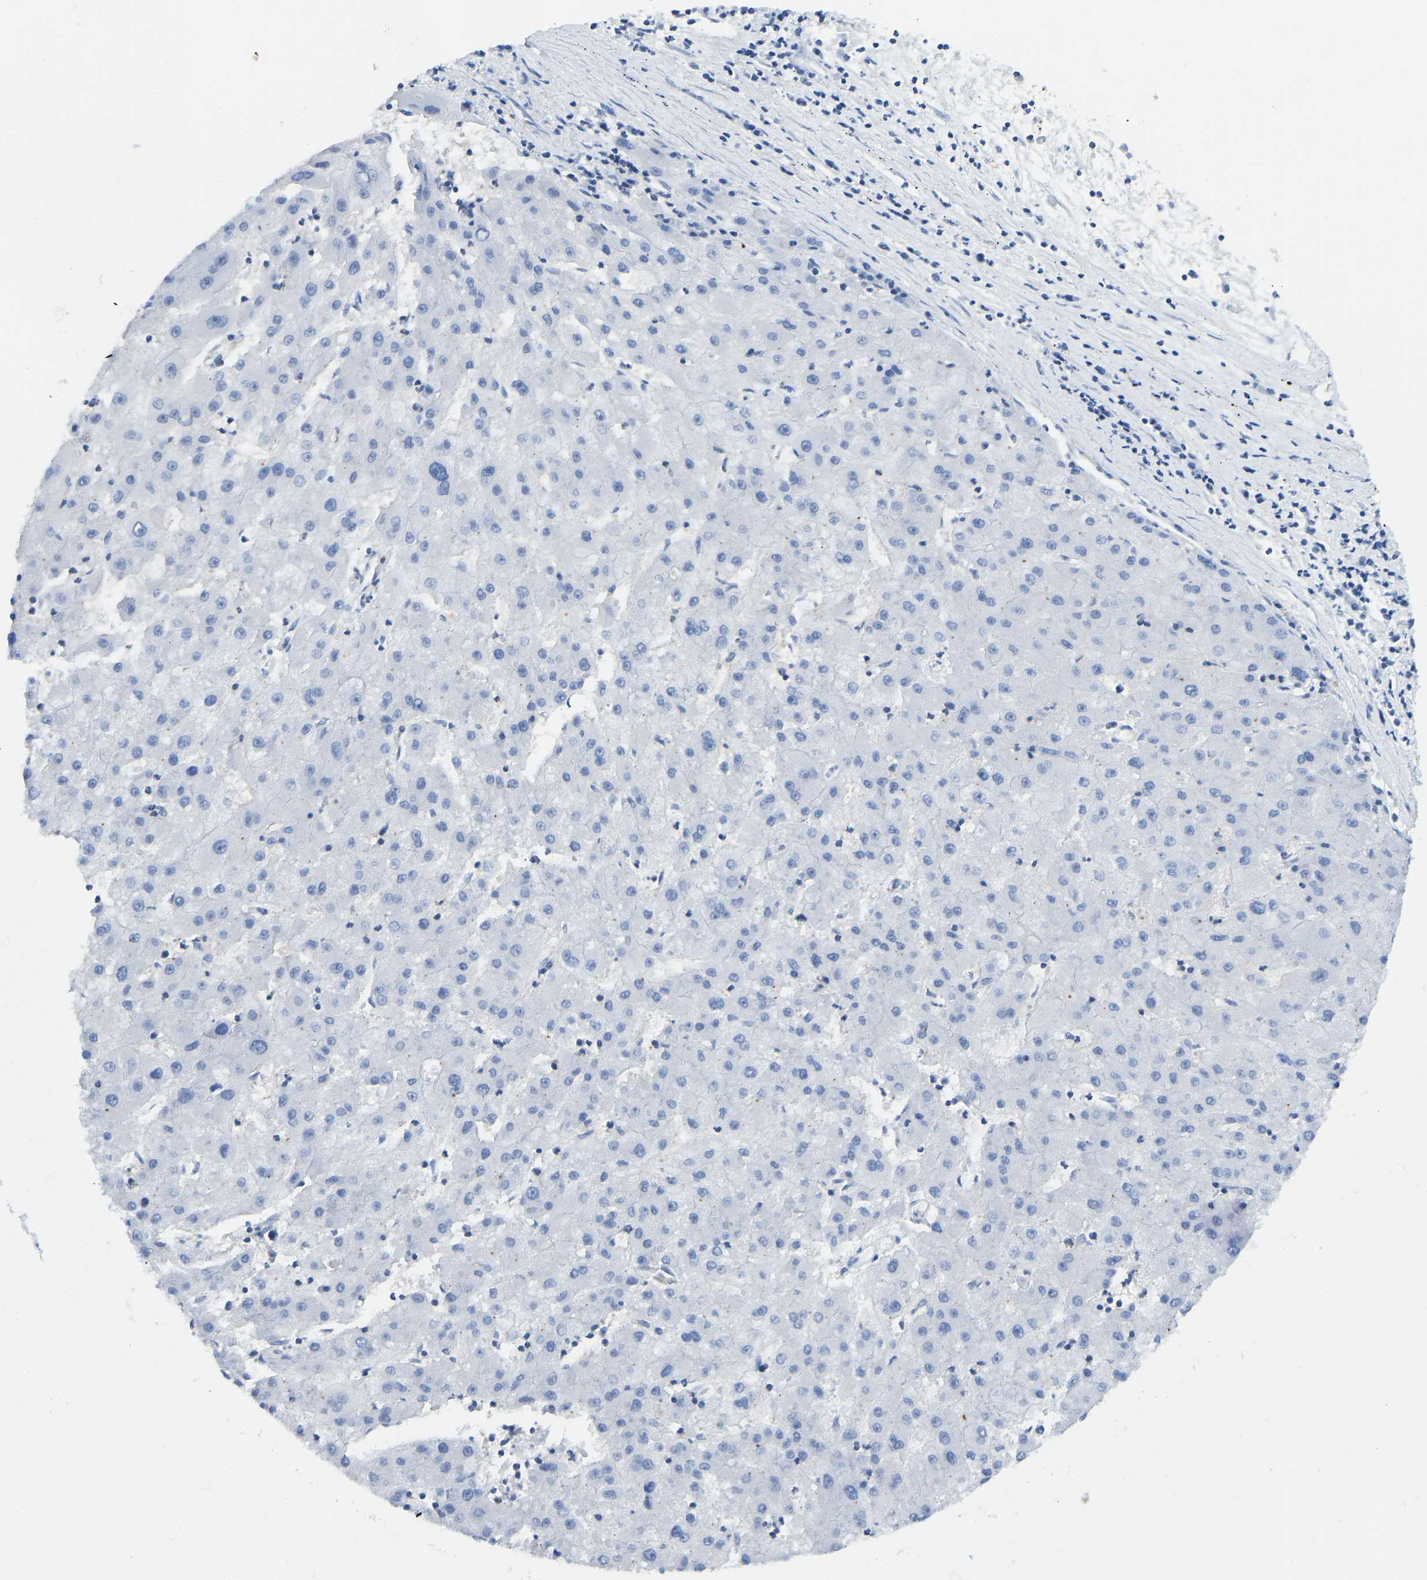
{"staining": {"intensity": "negative", "quantity": "none", "location": "none"}, "tissue": "liver cancer", "cell_type": "Tumor cells", "image_type": "cancer", "snomed": [{"axis": "morphology", "description": "Carcinoma, Hepatocellular, NOS"}, {"axis": "topography", "description": "Liver"}], "caption": "Liver cancer (hepatocellular carcinoma) was stained to show a protein in brown. There is no significant staining in tumor cells.", "gene": "NDRG3", "patient": {"sex": "male", "age": 72}}